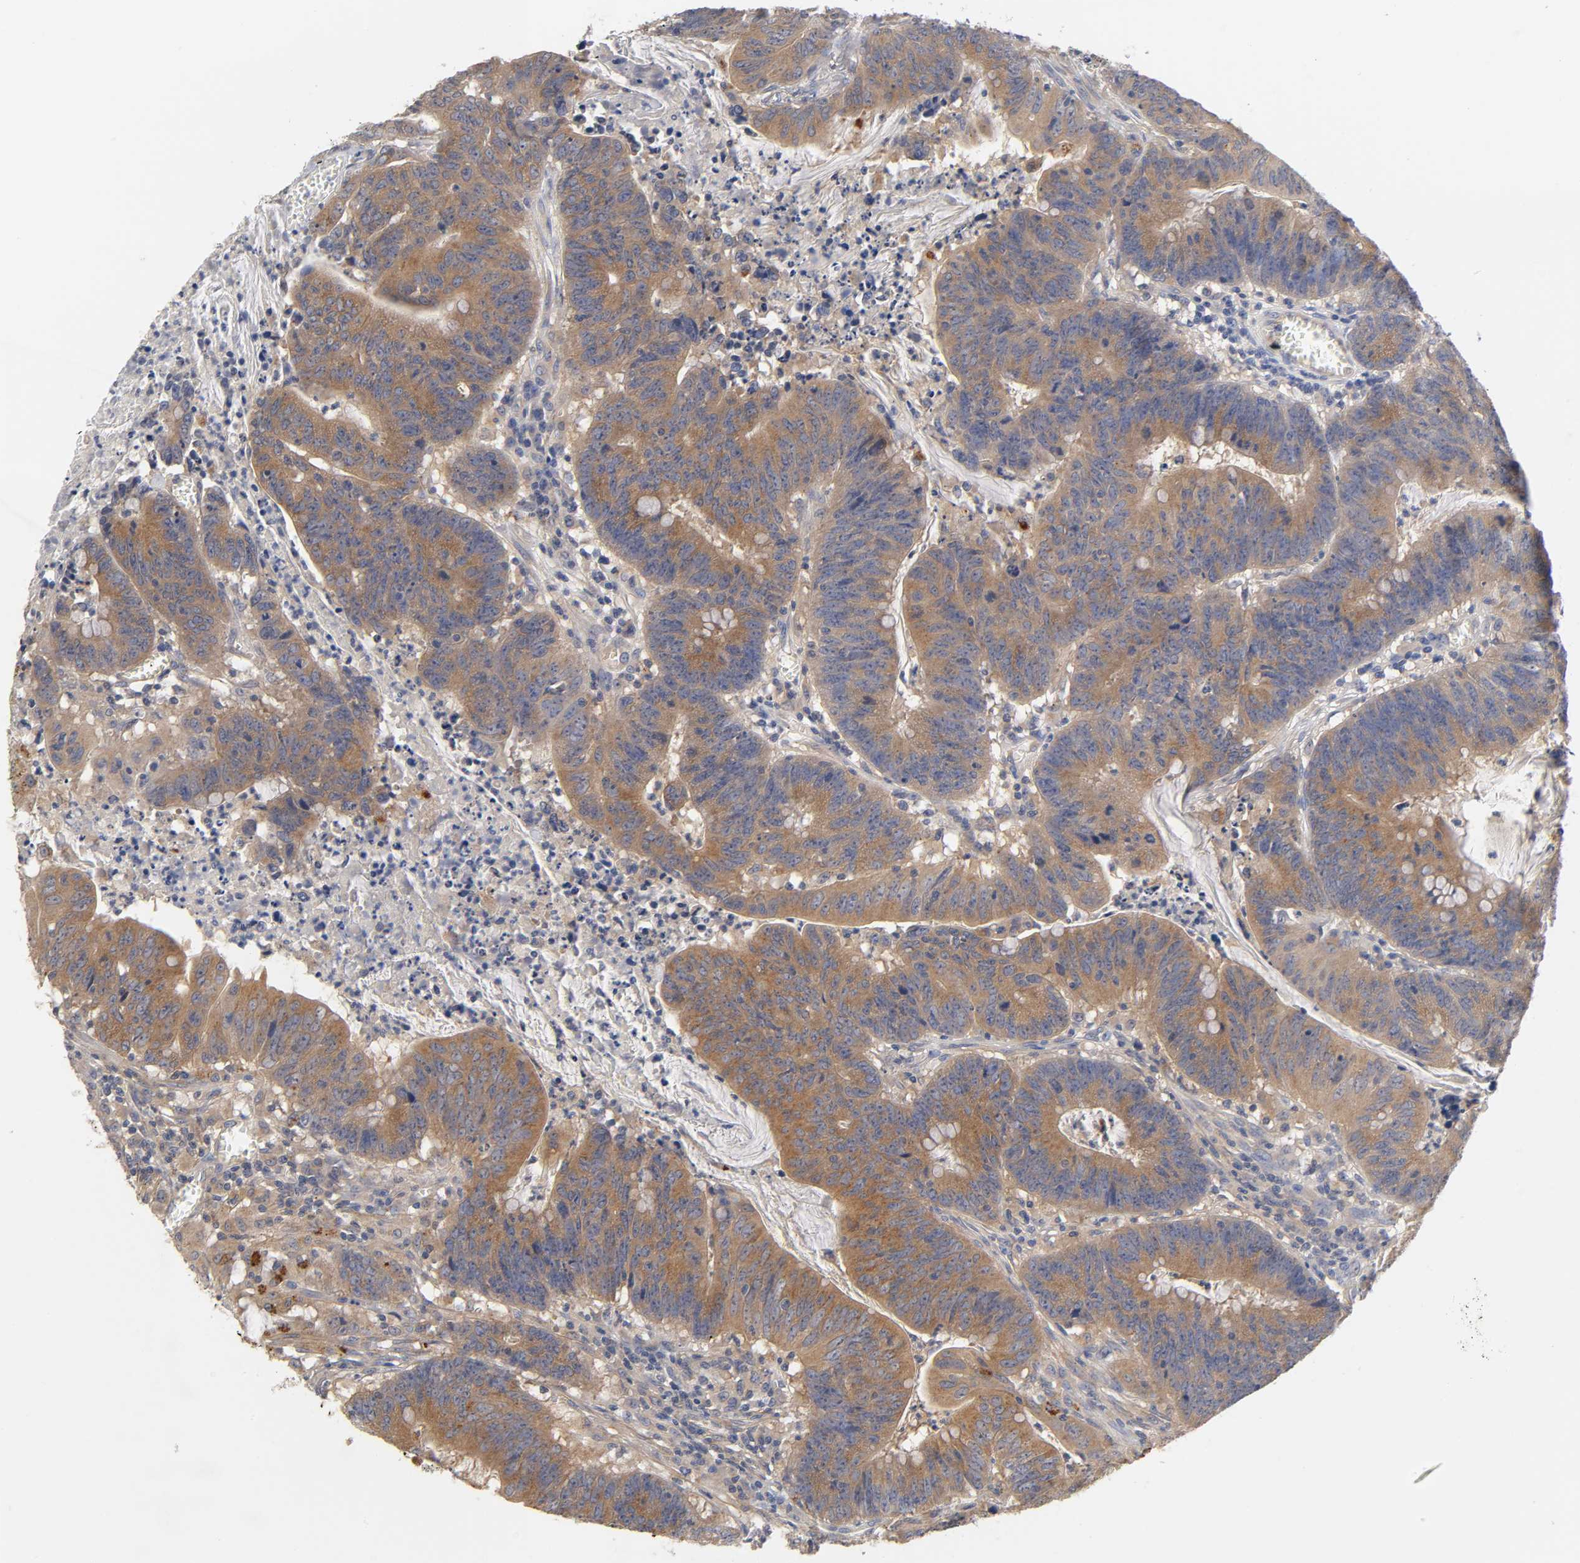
{"staining": {"intensity": "moderate", "quantity": ">75%", "location": "cytoplasmic/membranous"}, "tissue": "colorectal cancer", "cell_type": "Tumor cells", "image_type": "cancer", "snomed": [{"axis": "morphology", "description": "Adenocarcinoma, NOS"}, {"axis": "topography", "description": "Colon"}], "caption": "Colorectal adenocarcinoma was stained to show a protein in brown. There is medium levels of moderate cytoplasmic/membranous expression in about >75% of tumor cells.", "gene": "C17orf75", "patient": {"sex": "male", "age": 45}}